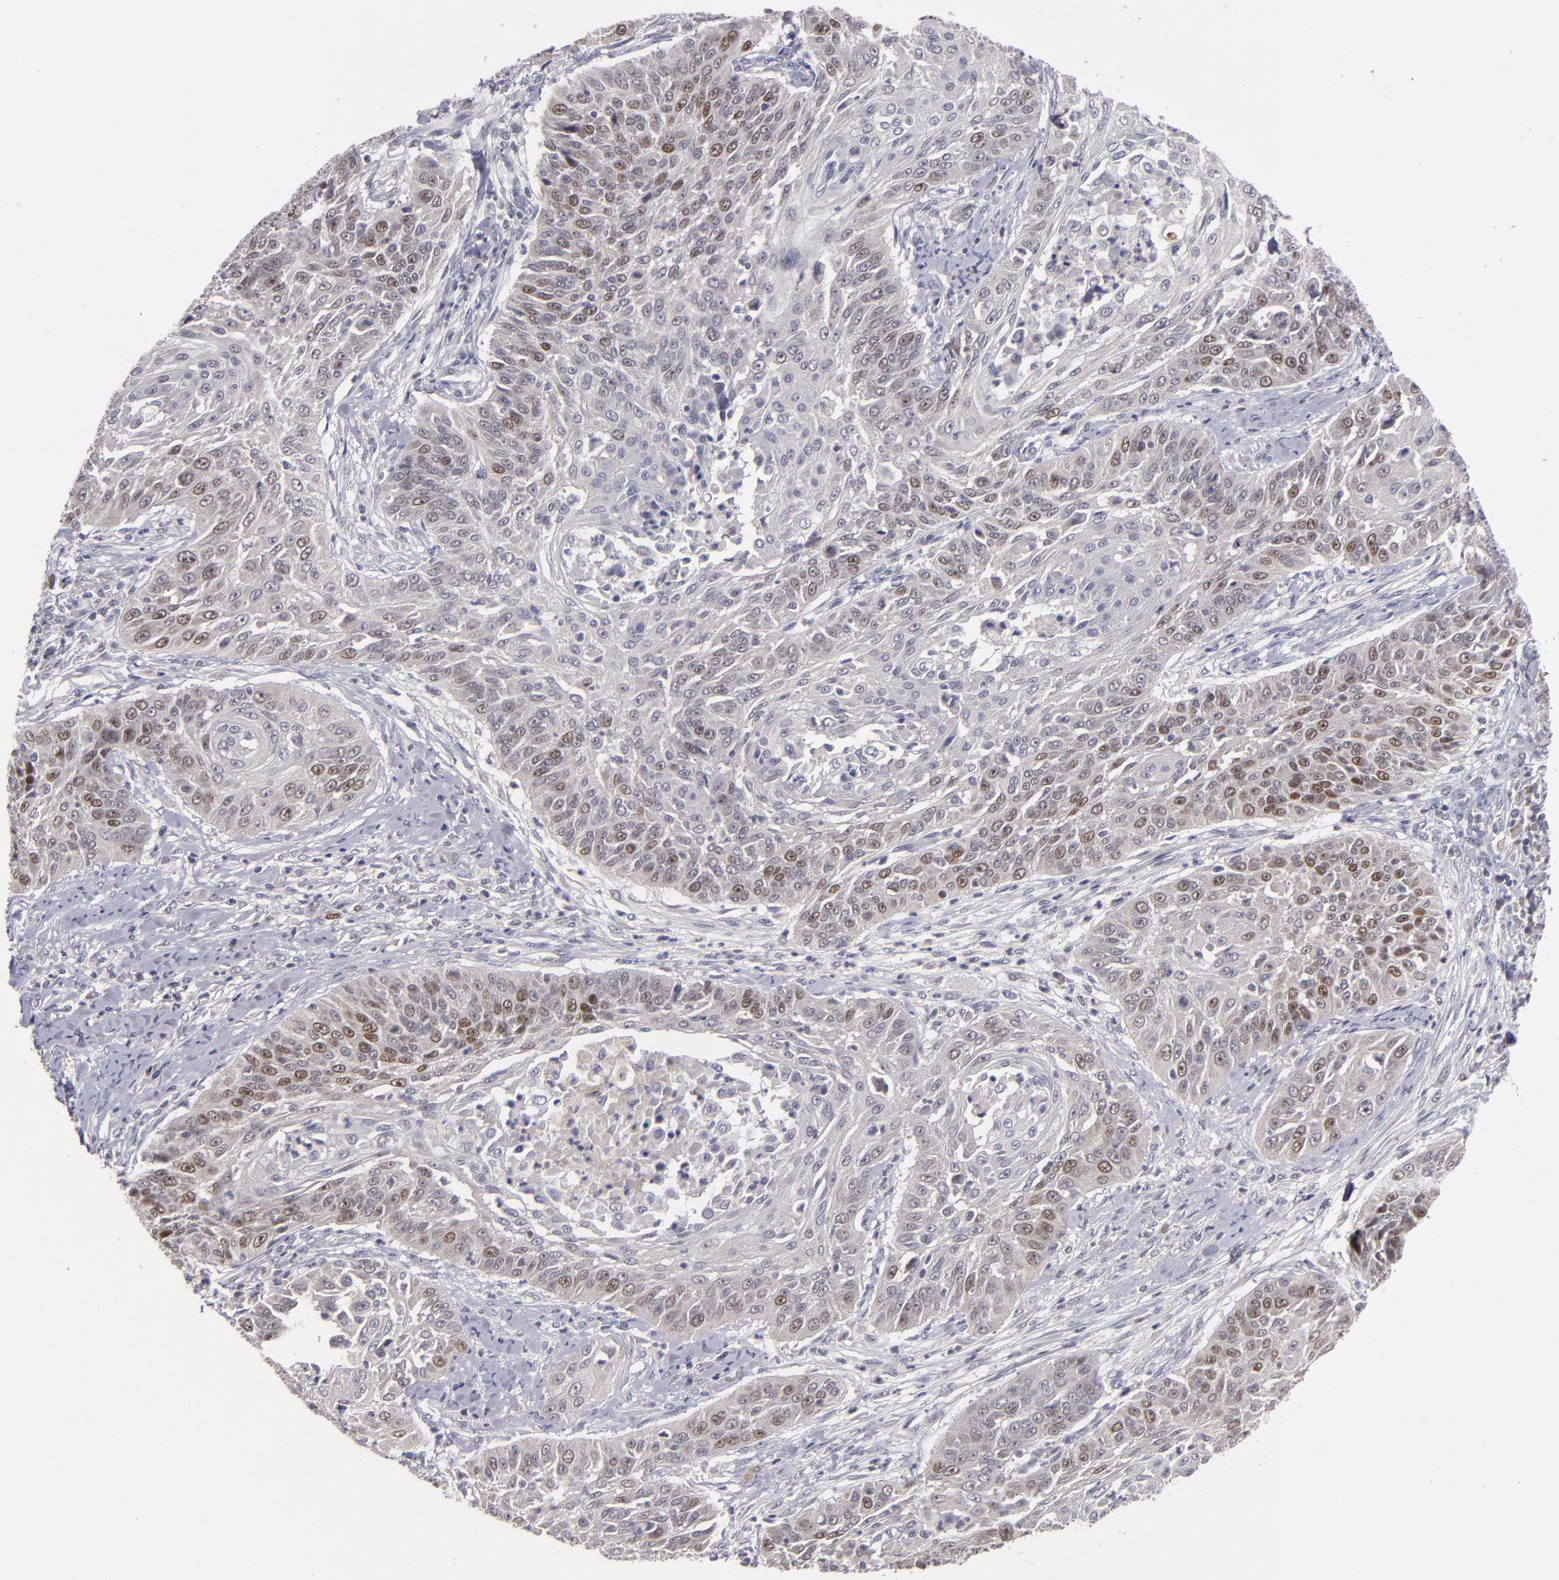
{"staining": {"intensity": "moderate", "quantity": "25%-75%", "location": "nuclear"}, "tissue": "cervical cancer", "cell_type": "Tumor cells", "image_type": "cancer", "snomed": [{"axis": "morphology", "description": "Squamous cell carcinoma, NOS"}, {"axis": "topography", "description": "Cervix"}], "caption": "Protein positivity by IHC reveals moderate nuclear expression in approximately 25%-75% of tumor cells in cervical cancer (squamous cell carcinoma).", "gene": "CDC7", "patient": {"sex": "female", "age": 64}}